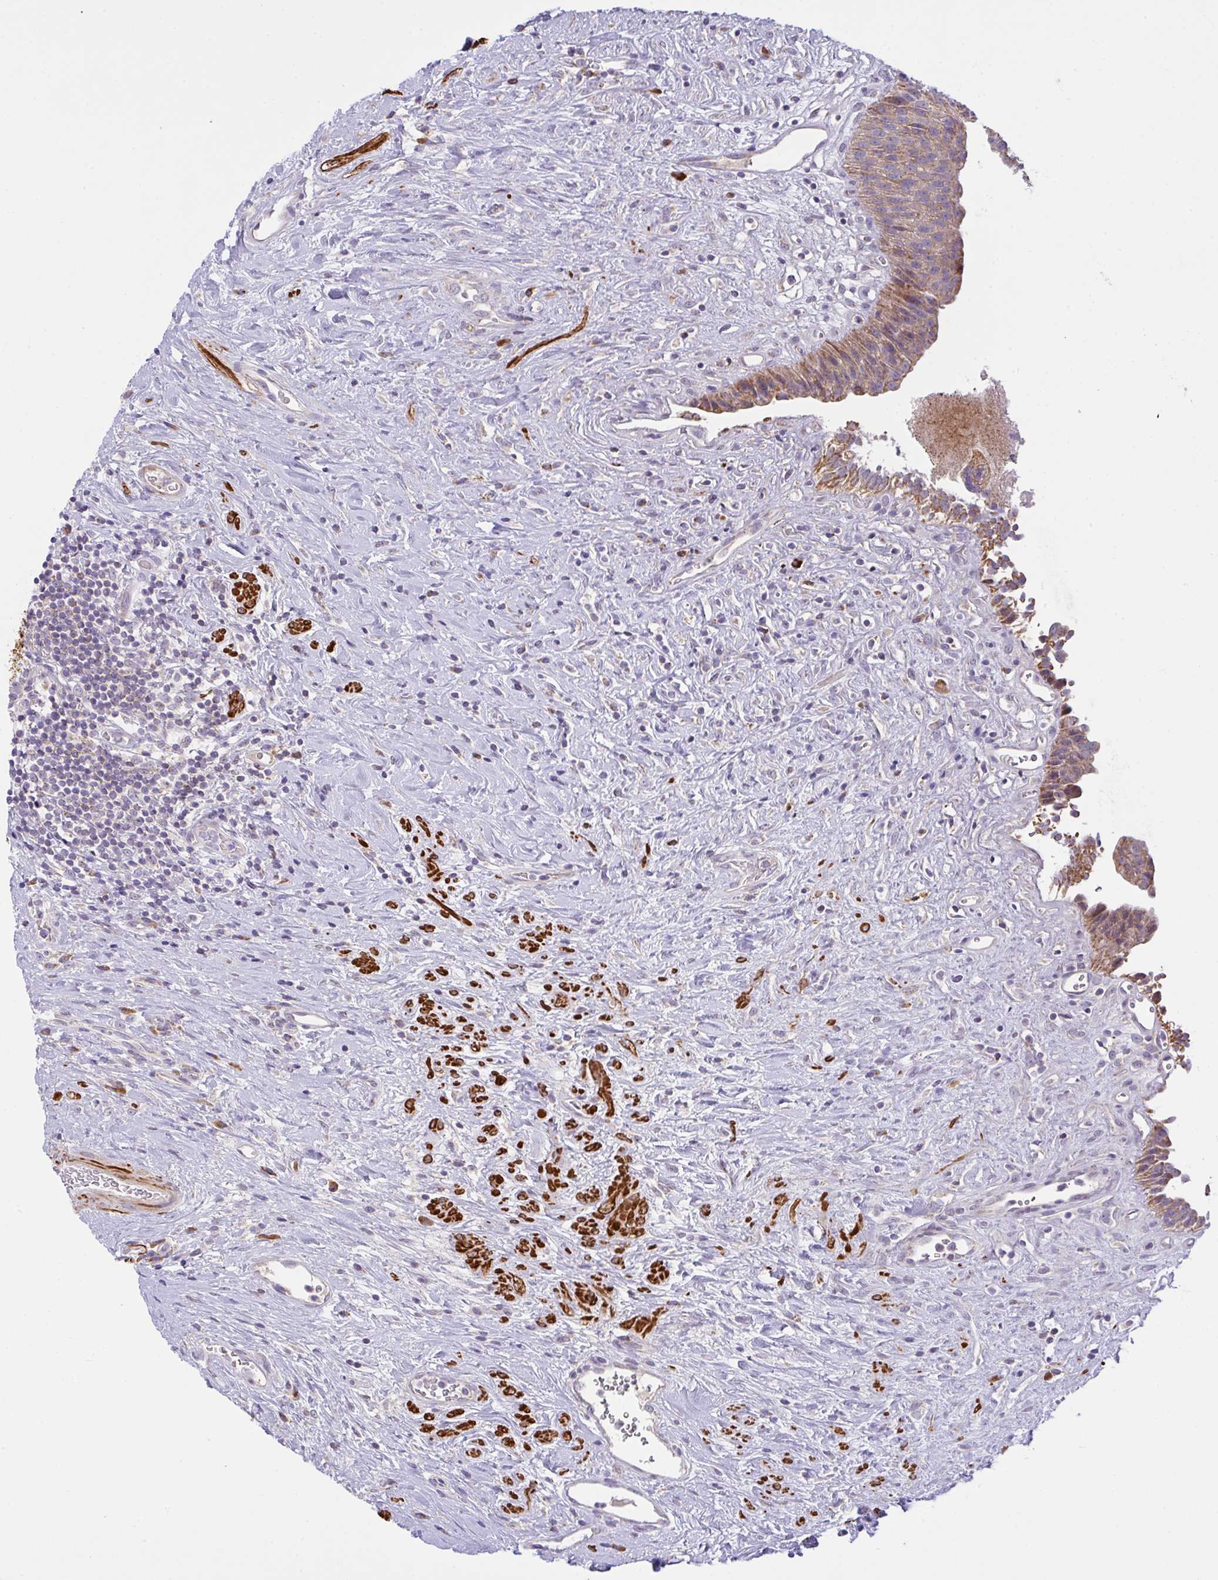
{"staining": {"intensity": "moderate", "quantity": "25%-75%", "location": "cytoplasmic/membranous"}, "tissue": "urinary bladder", "cell_type": "Urothelial cells", "image_type": "normal", "snomed": [{"axis": "morphology", "description": "Normal tissue, NOS"}, {"axis": "topography", "description": "Urinary bladder"}], "caption": "Protein analysis of benign urinary bladder exhibits moderate cytoplasmic/membranous staining in approximately 25%-75% of urothelial cells.", "gene": "CHDH", "patient": {"sex": "female", "age": 56}}